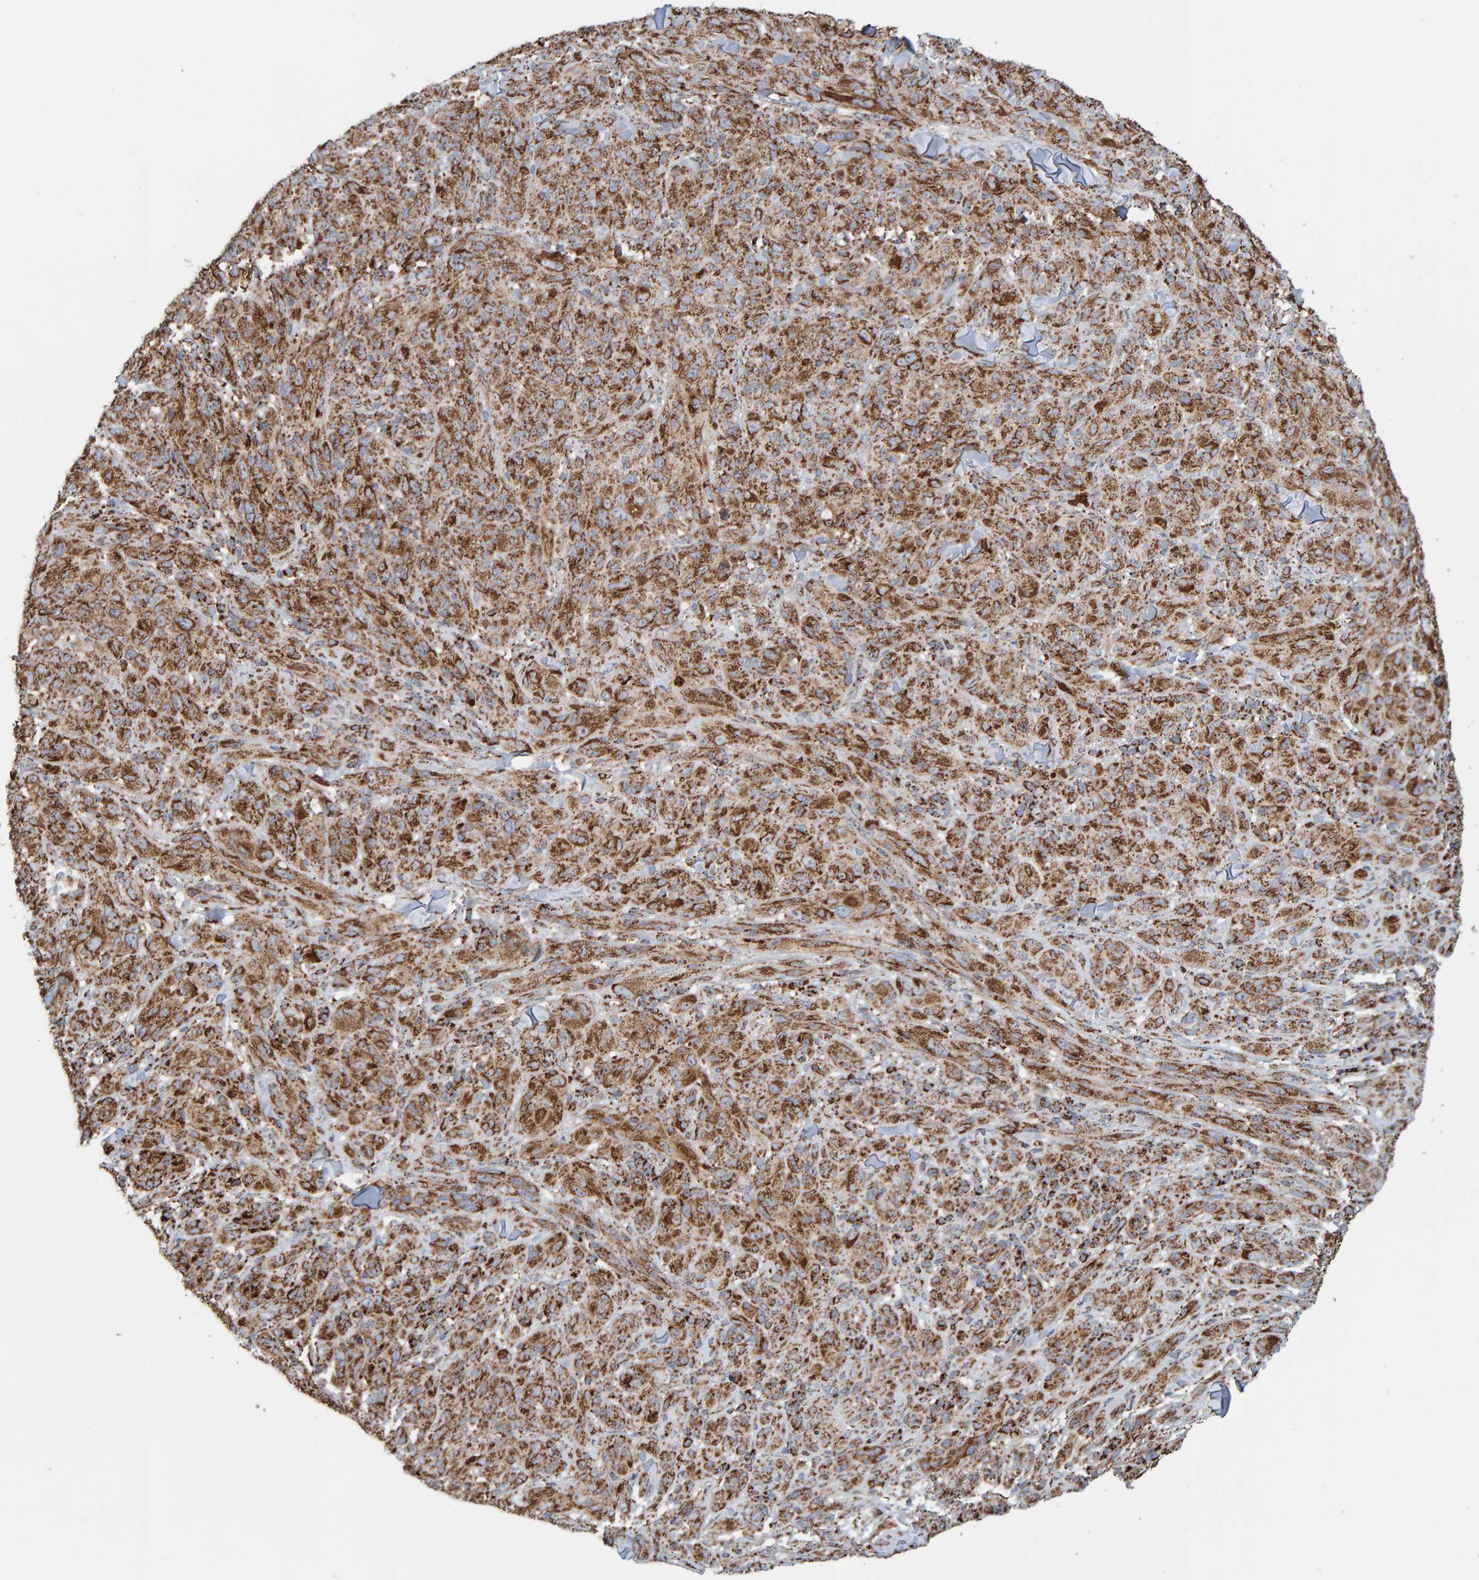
{"staining": {"intensity": "moderate", "quantity": ">75%", "location": "cytoplasmic/membranous"}, "tissue": "melanoma", "cell_type": "Tumor cells", "image_type": "cancer", "snomed": [{"axis": "morphology", "description": "Malignant melanoma, NOS"}, {"axis": "topography", "description": "Skin of head"}], "caption": "Protein analysis of malignant melanoma tissue exhibits moderate cytoplasmic/membranous expression in approximately >75% of tumor cells.", "gene": "MRPL45", "patient": {"sex": "male", "age": 96}}